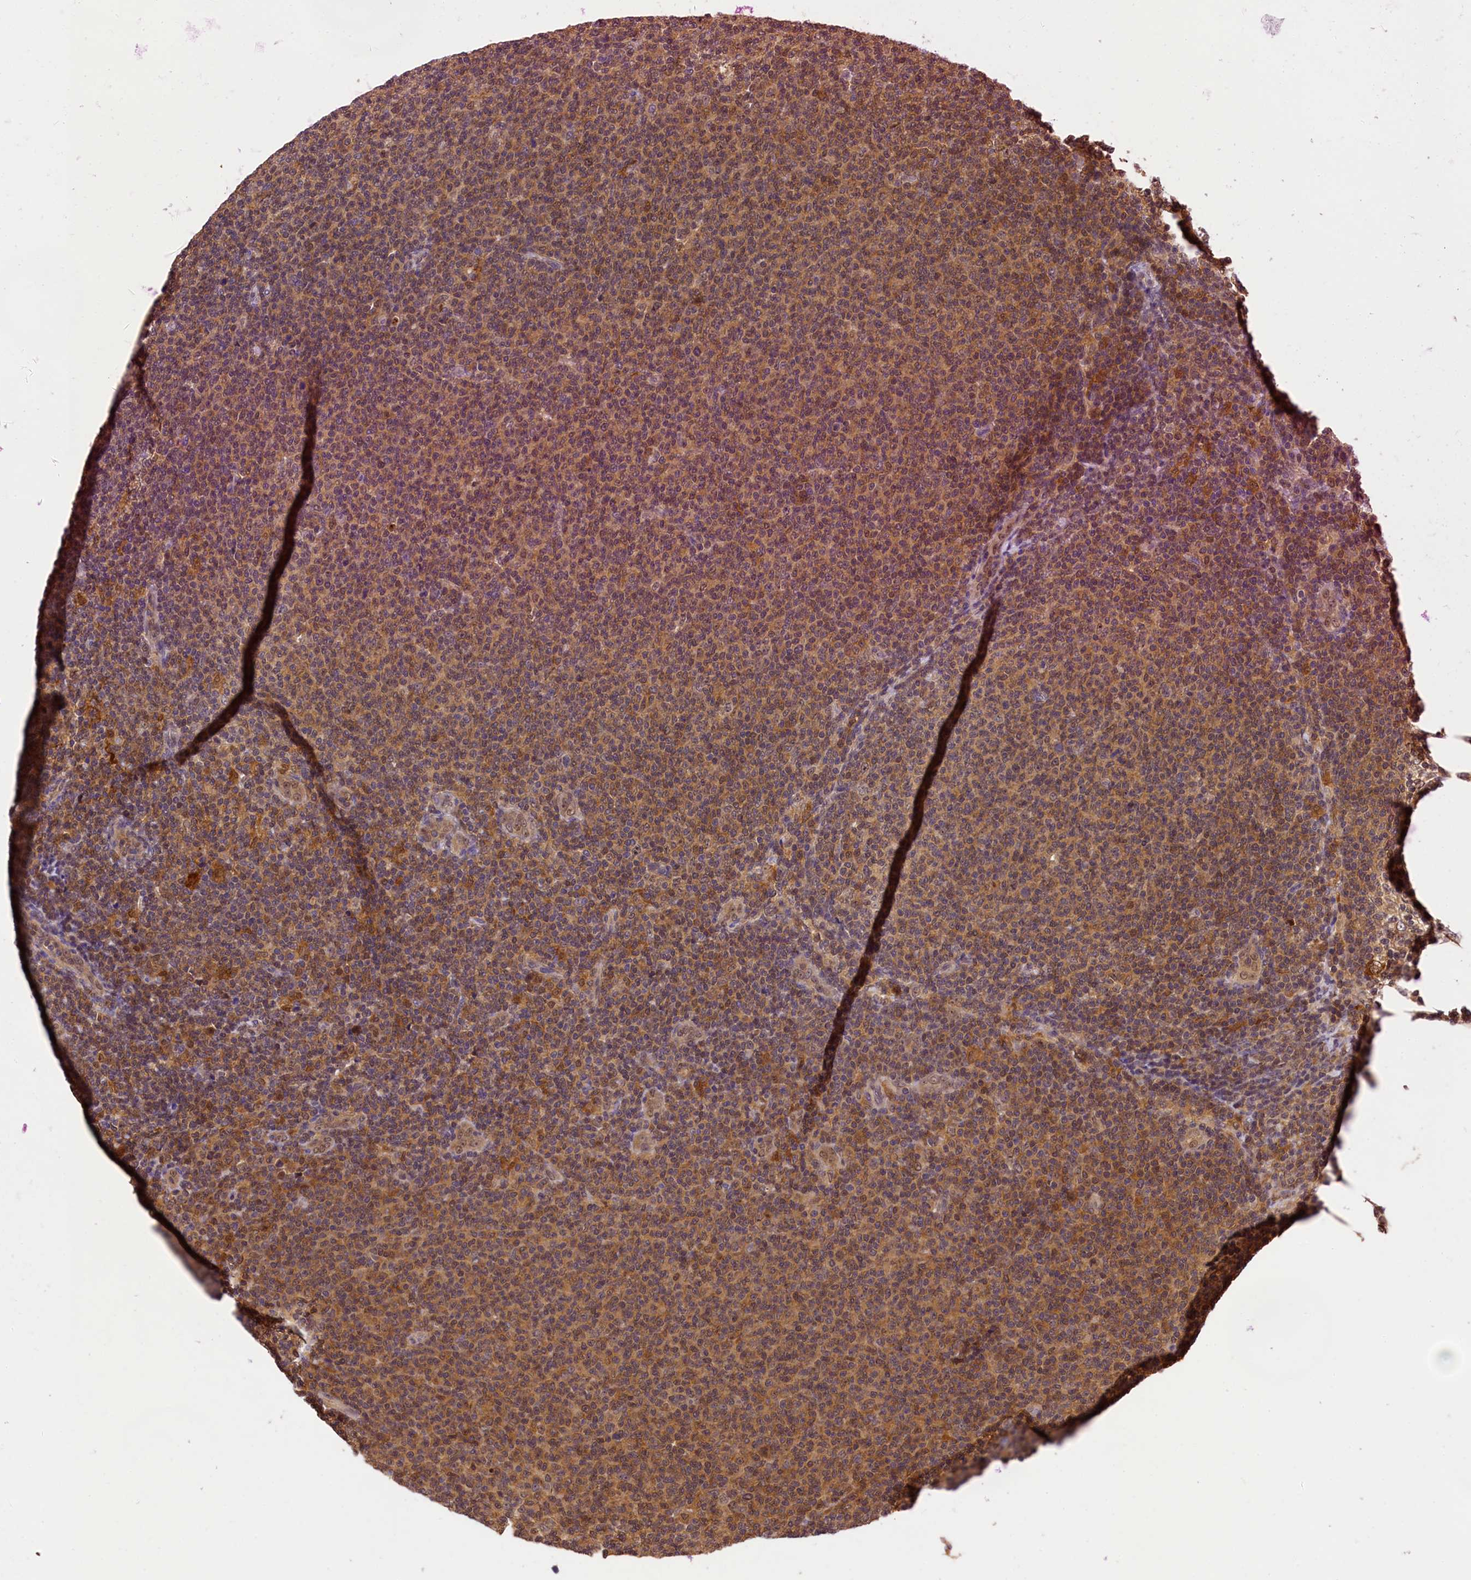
{"staining": {"intensity": "moderate", "quantity": ">75%", "location": "cytoplasmic/membranous,nuclear"}, "tissue": "lymphoma", "cell_type": "Tumor cells", "image_type": "cancer", "snomed": [{"axis": "morphology", "description": "Malignant lymphoma, non-Hodgkin's type, Low grade"}, {"axis": "topography", "description": "Lymph node"}], "caption": "An immunohistochemistry image of neoplastic tissue is shown. Protein staining in brown labels moderate cytoplasmic/membranous and nuclear positivity in lymphoma within tumor cells.", "gene": "EIF6", "patient": {"sex": "male", "age": 66}}